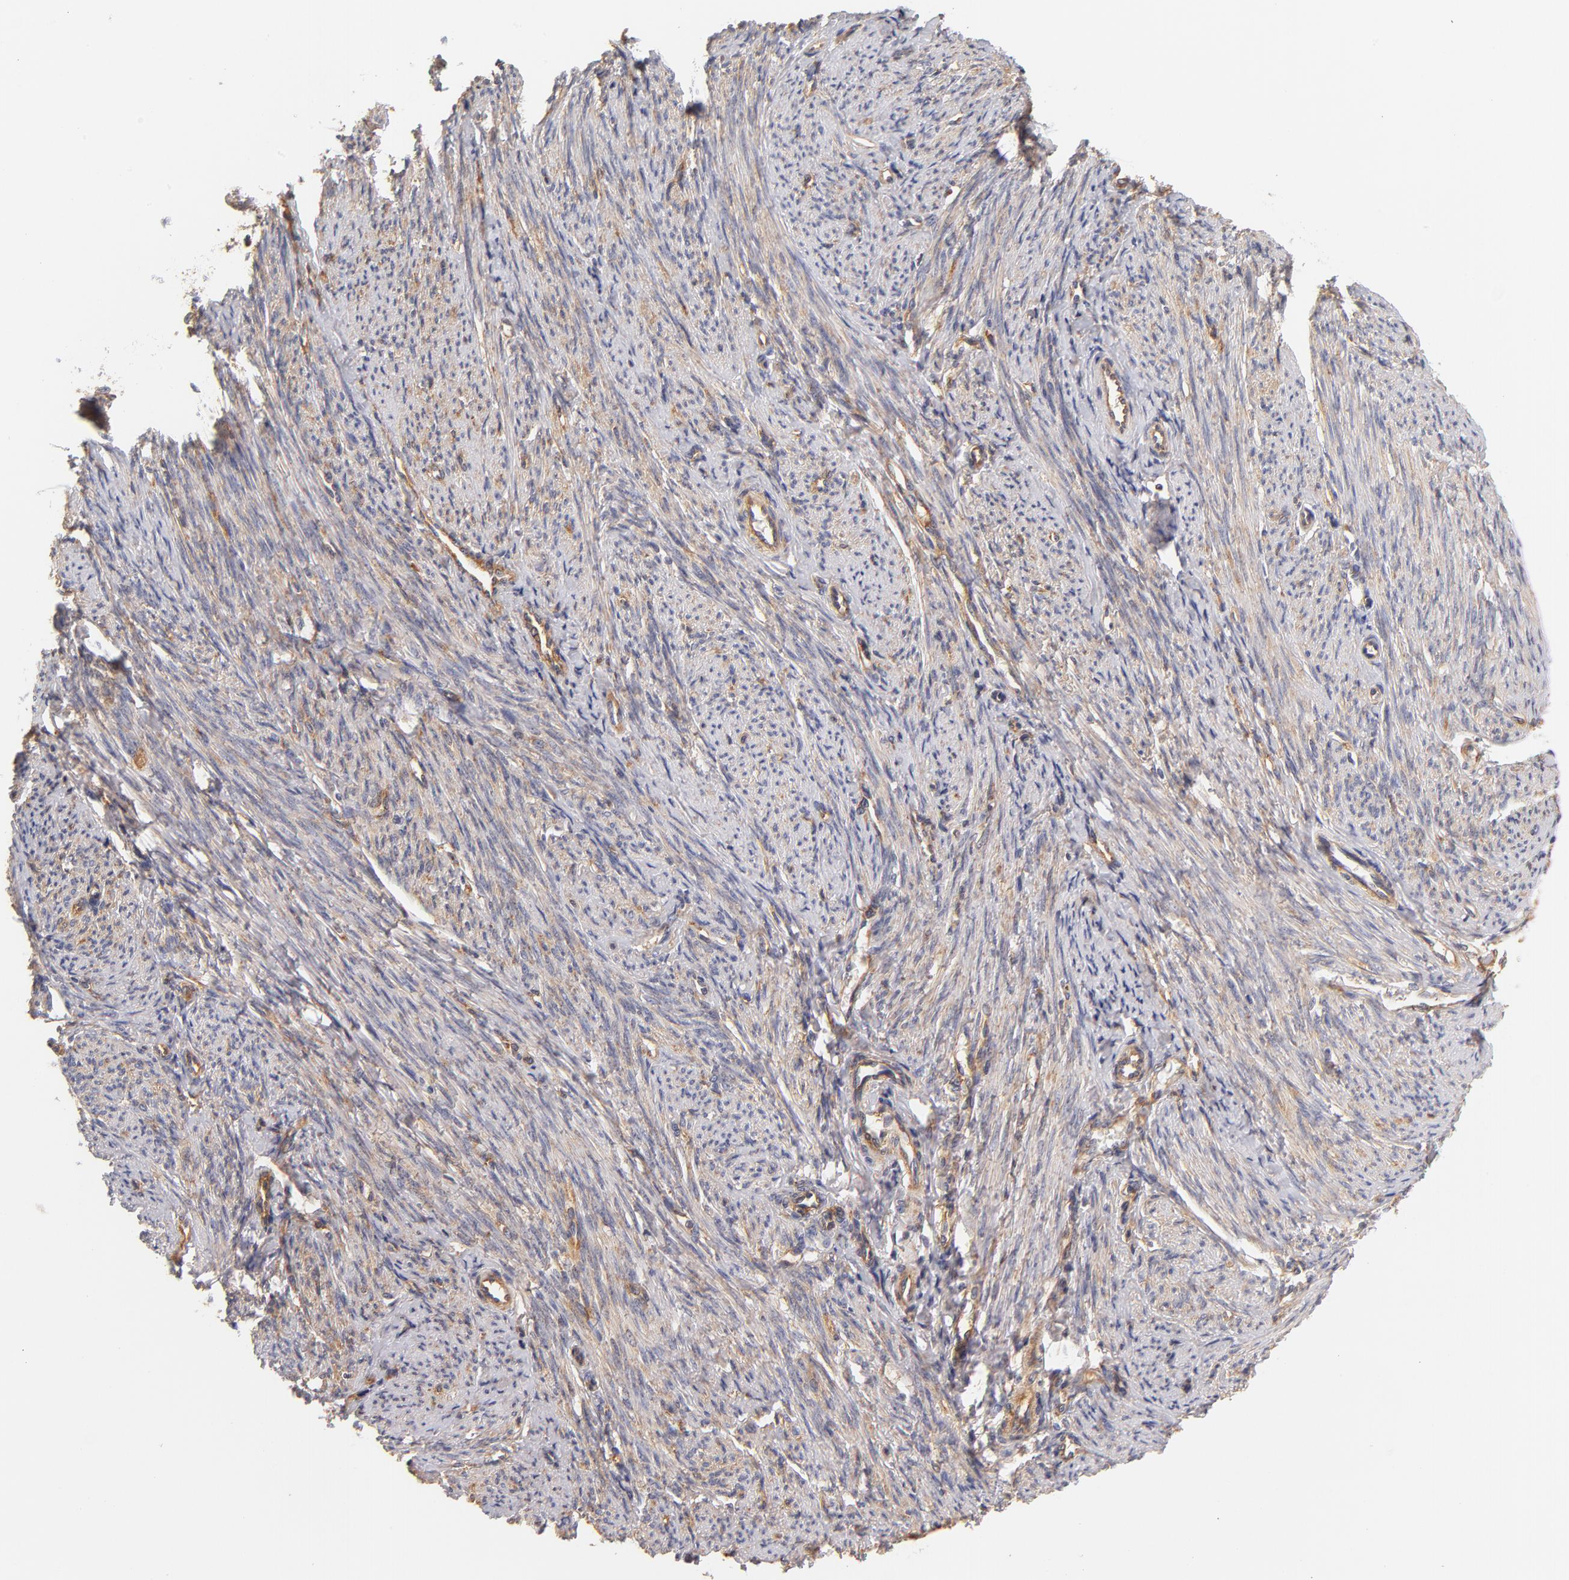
{"staining": {"intensity": "weak", "quantity": "25%-75%", "location": "cytoplasmic/membranous"}, "tissue": "smooth muscle", "cell_type": "Smooth muscle cells", "image_type": "normal", "snomed": [{"axis": "morphology", "description": "Normal tissue, NOS"}, {"axis": "topography", "description": "Smooth muscle"}, {"axis": "topography", "description": "Cervix"}], "caption": "Immunohistochemistry (IHC) (DAB) staining of benign smooth muscle reveals weak cytoplasmic/membranous protein staining in about 25%-75% of smooth muscle cells.", "gene": "FCMR", "patient": {"sex": "female", "age": 70}}